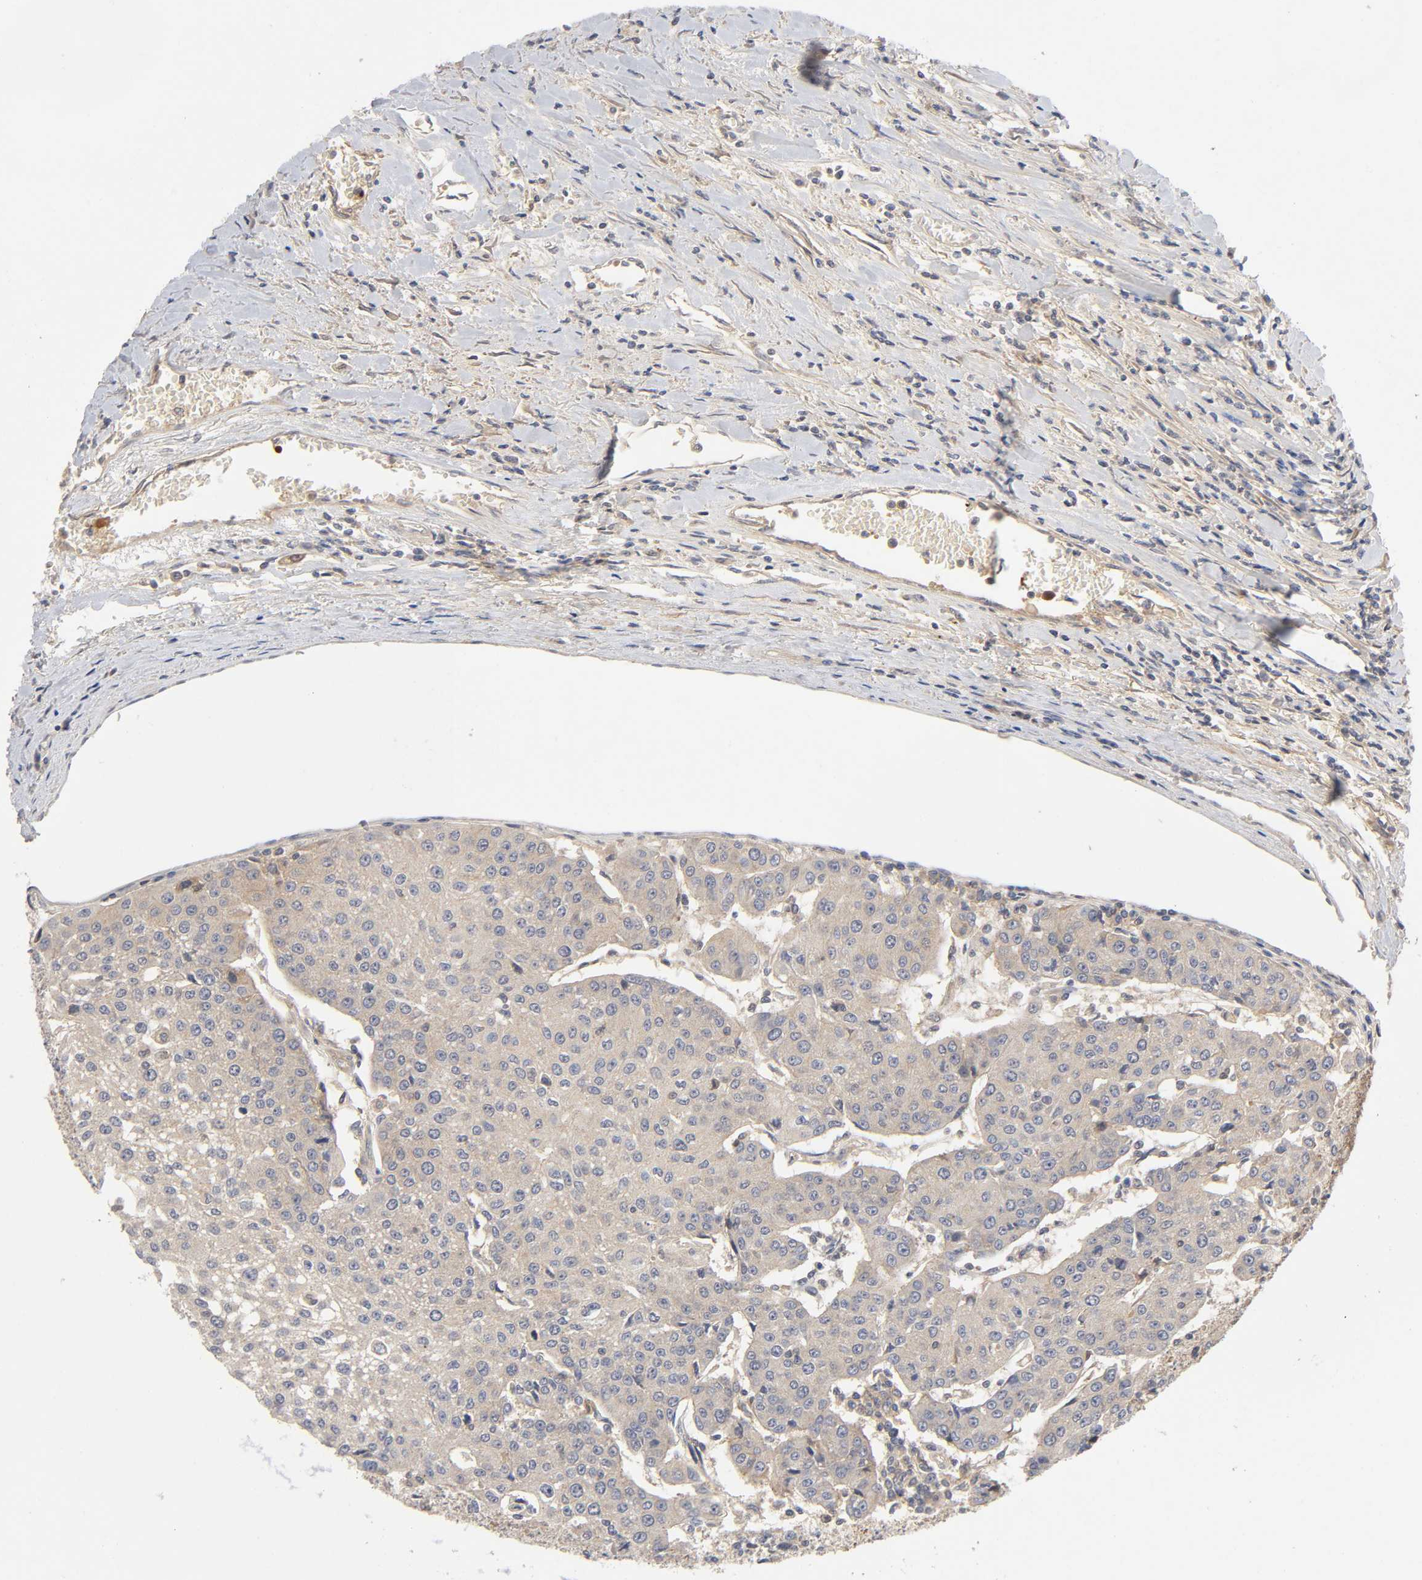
{"staining": {"intensity": "weak", "quantity": ">75%", "location": "cytoplasmic/membranous"}, "tissue": "urothelial cancer", "cell_type": "Tumor cells", "image_type": "cancer", "snomed": [{"axis": "morphology", "description": "Urothelial carcinoma, High grade"}, {"axis": "topography", "description": "Urinary bladder"}], "caption": "High-grade urothelial carcinoma stained with a brown dye reveals weak cytoplasmic/membranous positive positivity in approximately >75% of tumor cells.", "gene": "CPB2", "patient": {"sex": "female", "age": 85}}